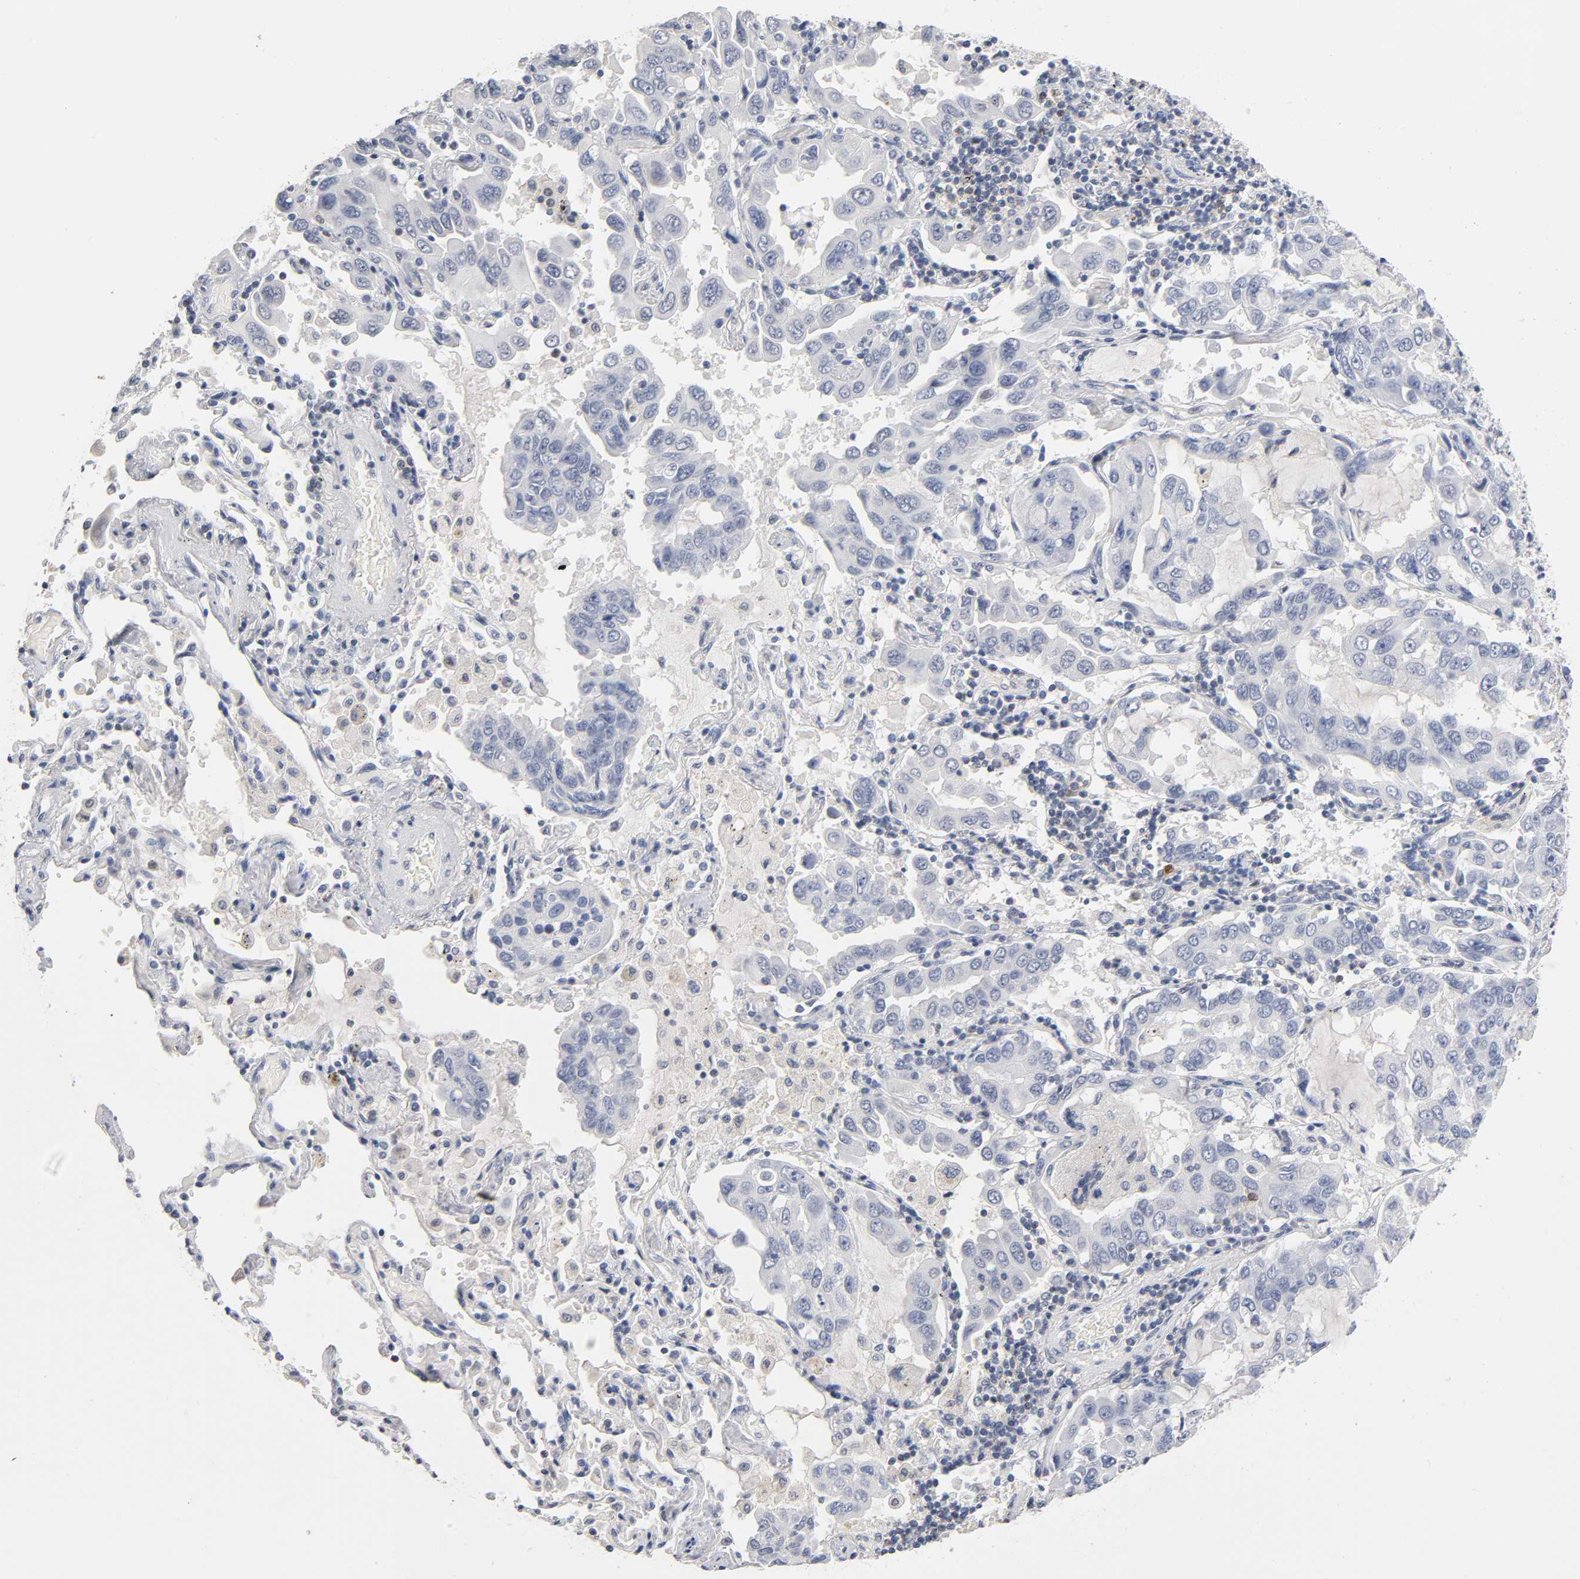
{"staining": {"intensity": "negative", "quantity": "none", "location": "none"}, "tissue": "lung cancer", "cell_type": "Tumor cells", "image_type": "cancer", "snomed": [{"axis": "morphology", "description": "Adenocarcinoma, NOS"}, {"axis": "topography", "description": "Lung"}], "caption": "IHC micrograph of neoplastic tissue: human adenocarcinoma (lung) stained with DAB (3,3'-diaminobenzidine) demonstrates no significant protein staining in tumor cells.", "gene": "NFATC1", "patient": {"sex": "male", "age": 64}}